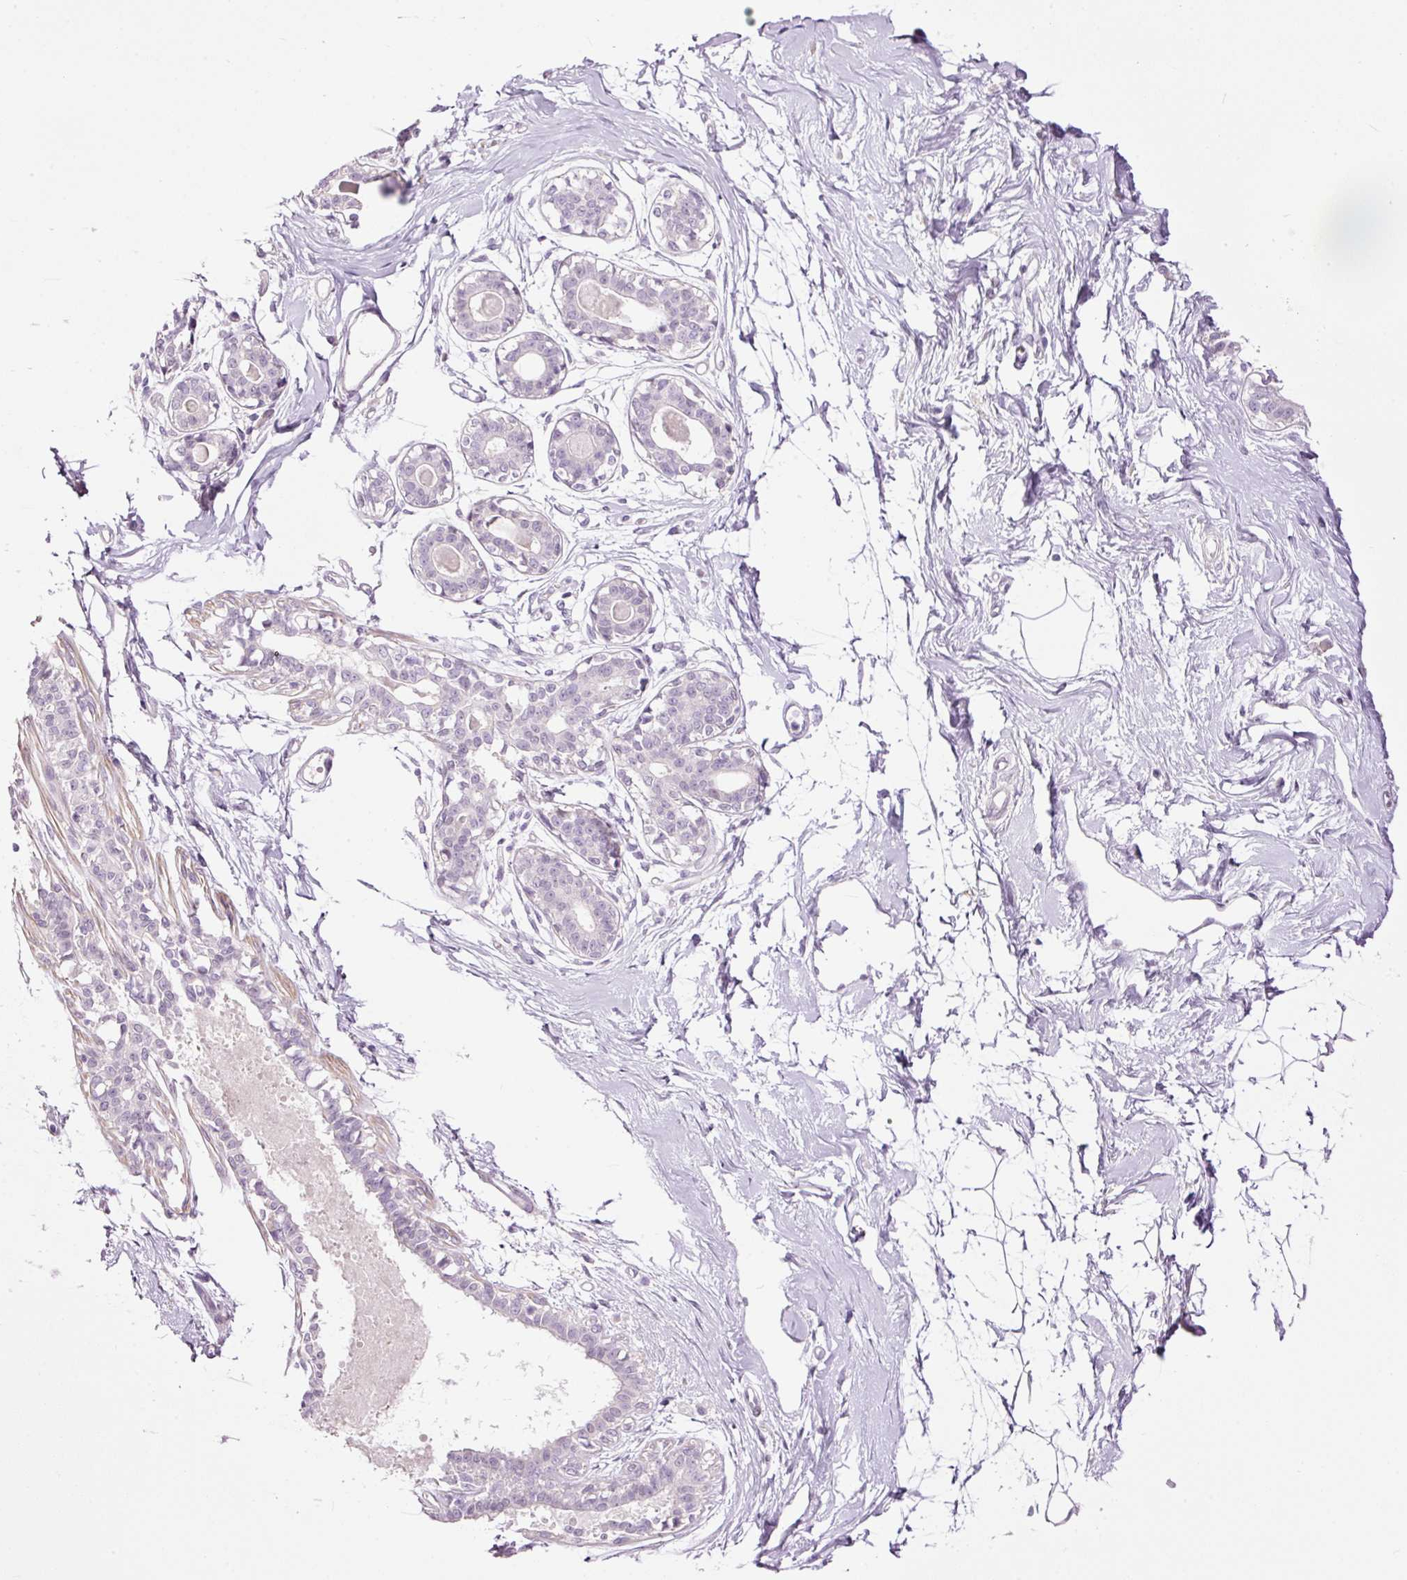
{"staining": {"intensity": "negative", "quantity": "none", "location": "none"}, "tissue": "breast", "cell_type": "Adipocytes", "image_type": "normal", "snomed": [{"axis": "morphology", "description": "Normal tissue, NOS"}, {"axis": "topography", "description": "Breast"}], "caption": "Immunohistochemistry (IHC) of normal breast displays no expression in adipocytes.", "gene": "FCRL4", "patient": {"sex": "female", "age": 45}}